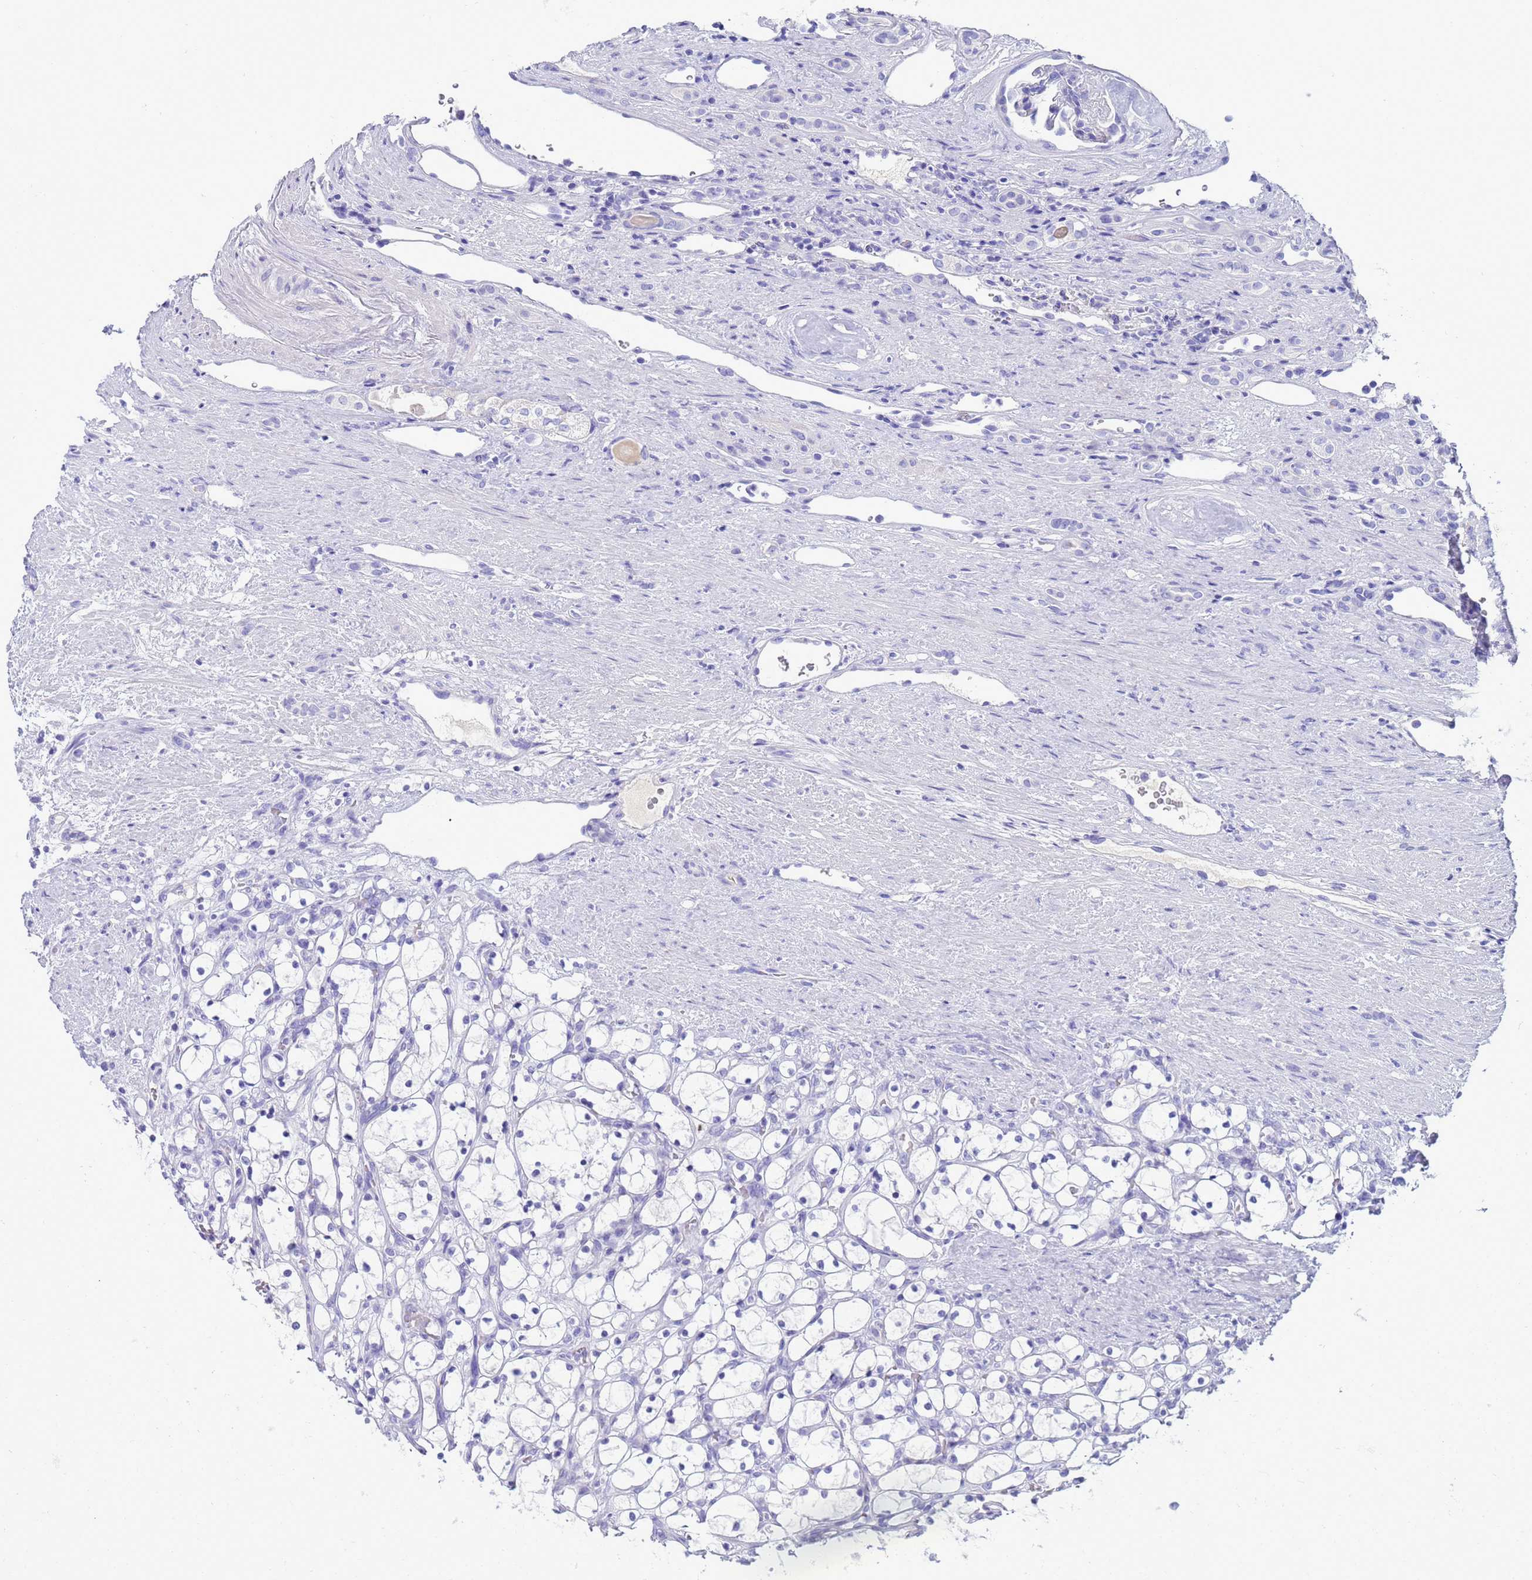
{"staining": {"intensity": "negative", "quantity": "none", "location": "none"}, "tissue": "renal cancer", "cell_type": "Tumor cells", "image_type": "cancer", "snomed": [{"axis": "morphology", "description": "Adenocarcinoma, NOS"}, {"axis": "topography", "description": "Kidney"}], "caption": "High magnification brightfield microscopy of adenocarcinoma (renal) stained with DAB (brown) and counterstained with hematoxylin (blue): tumor cells show no significant positivity.", "gene": "SYCN", "patient": {"sex": "female", "age": 69}}